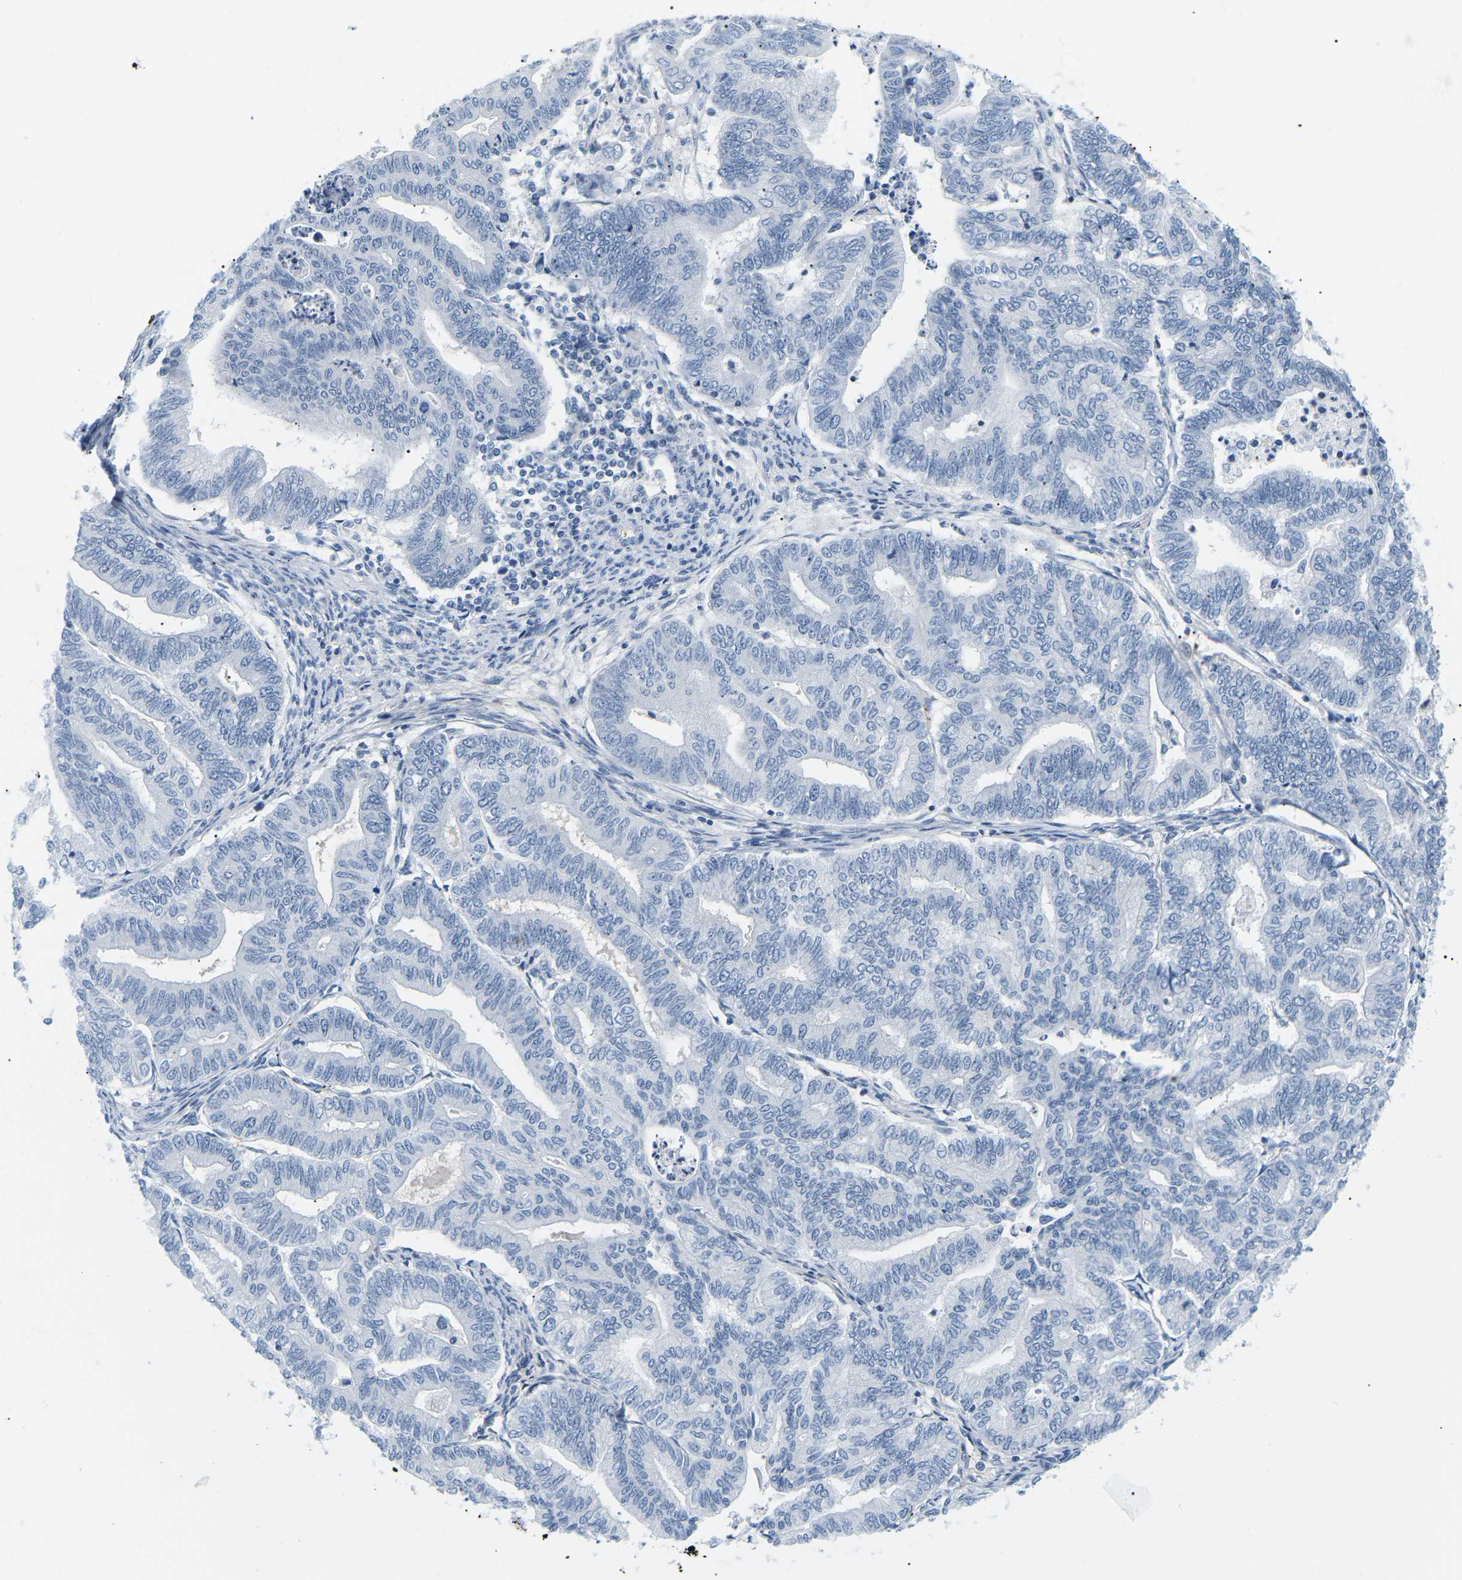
{"staining": {"intensity": "negative", "quantity": "none", "location": "none"}, "tissue": "endometrial cancer", "cell_type": "Tumor cells", "image_type": "cancer", "snomed": [{"axis": "morphology", "description": "Adenocarcinoma, NOS"}, {"axis": "topography", "description": "Endometrium"}], "caption": "High power microscopy image of an IHC image of endometrial cancer, revealing no significant positivity in tumor cells.", "gene": "APOB", "patient": {"sex": "female", "age": 79}}